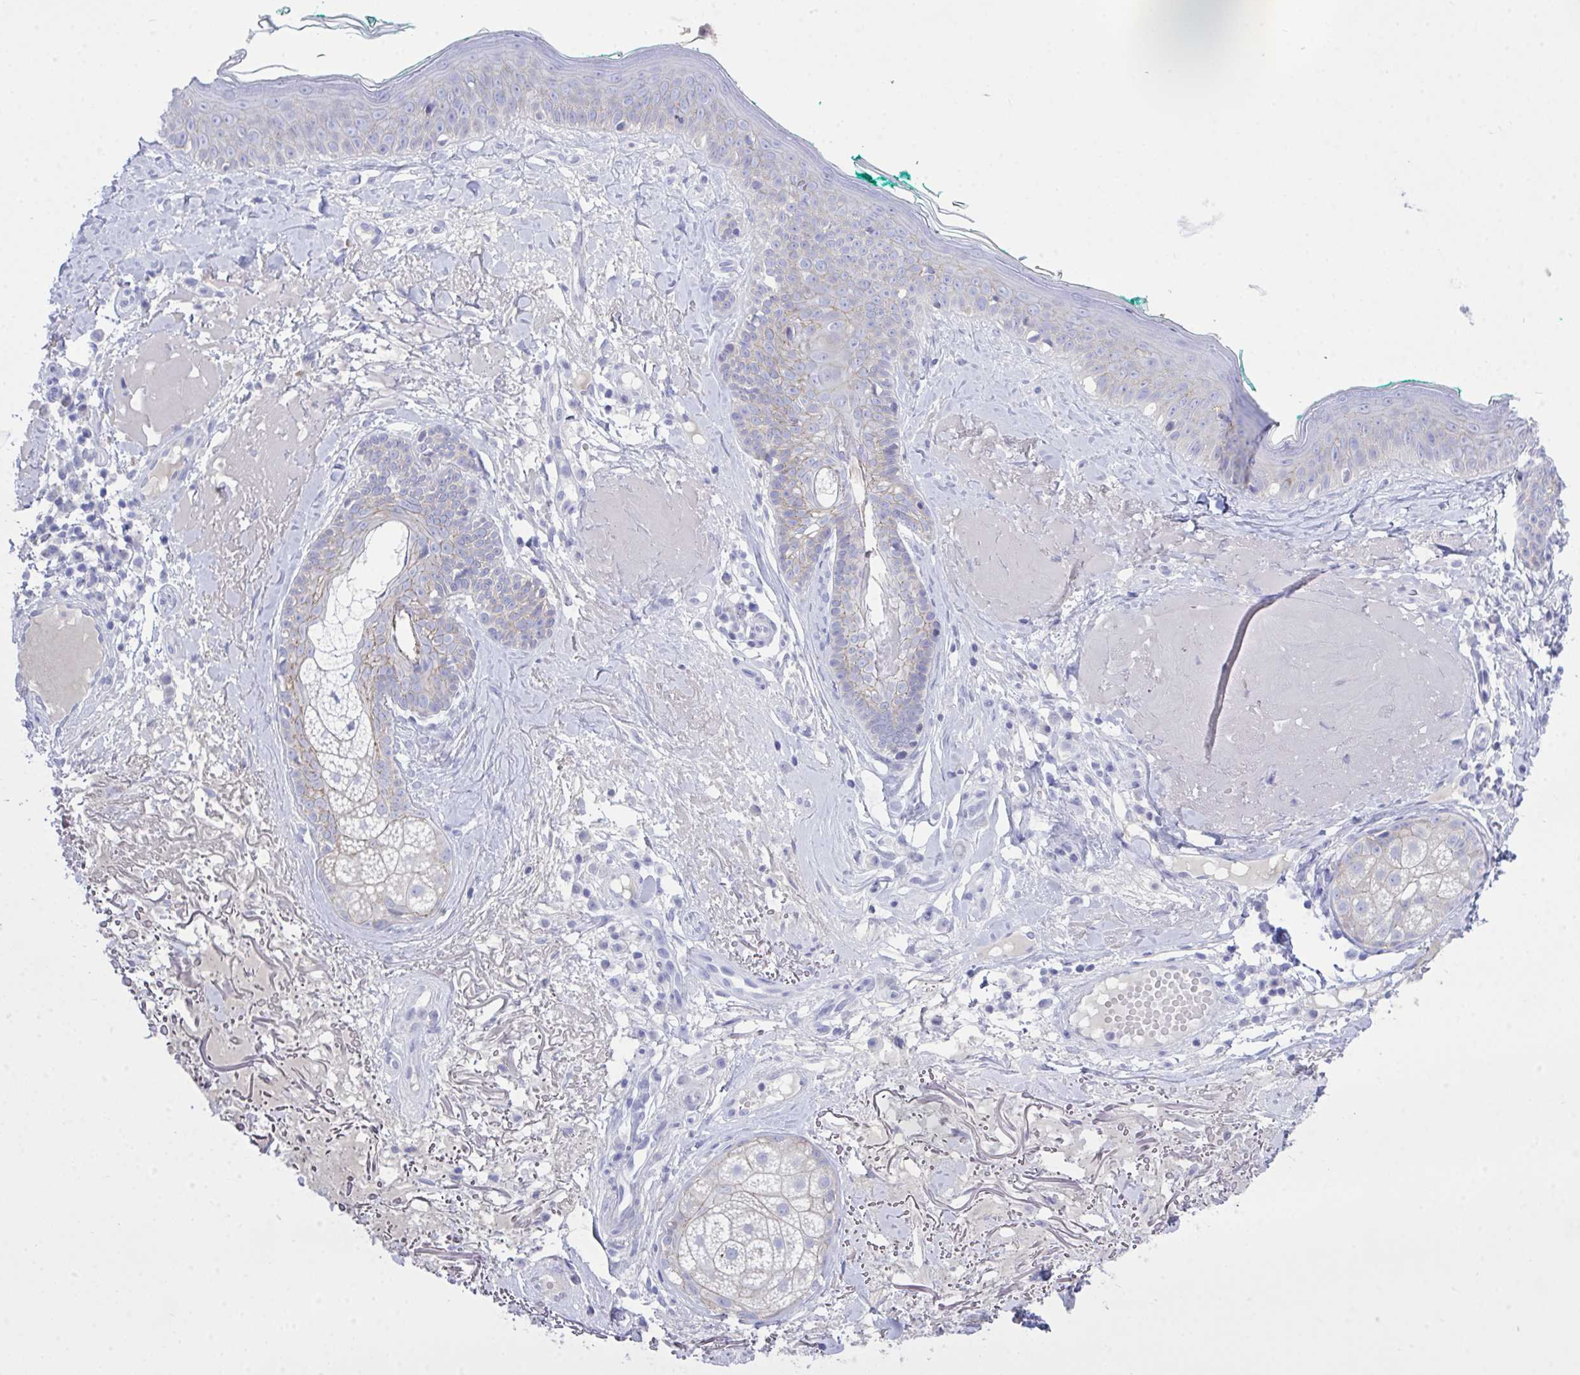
{"staining": {"intensity": "negative", "quantity": "none", "location": "none"}, "tissue": "skin", "cell_type": "Fibroblasts", "image_type": "normal", "snomed": [{"axis": "morphology", "description": "Normal tissue, NOS"}, {"axis": "topography", "description": "Skin"}], "caption": "DAB (3,3'-diaminobenzidine) immunohistochemical staining of benign human skin displays no significant expression in fibroblasts.", "gene": "GLB1L2", "patient": {"sex": "male", "age": 73}}